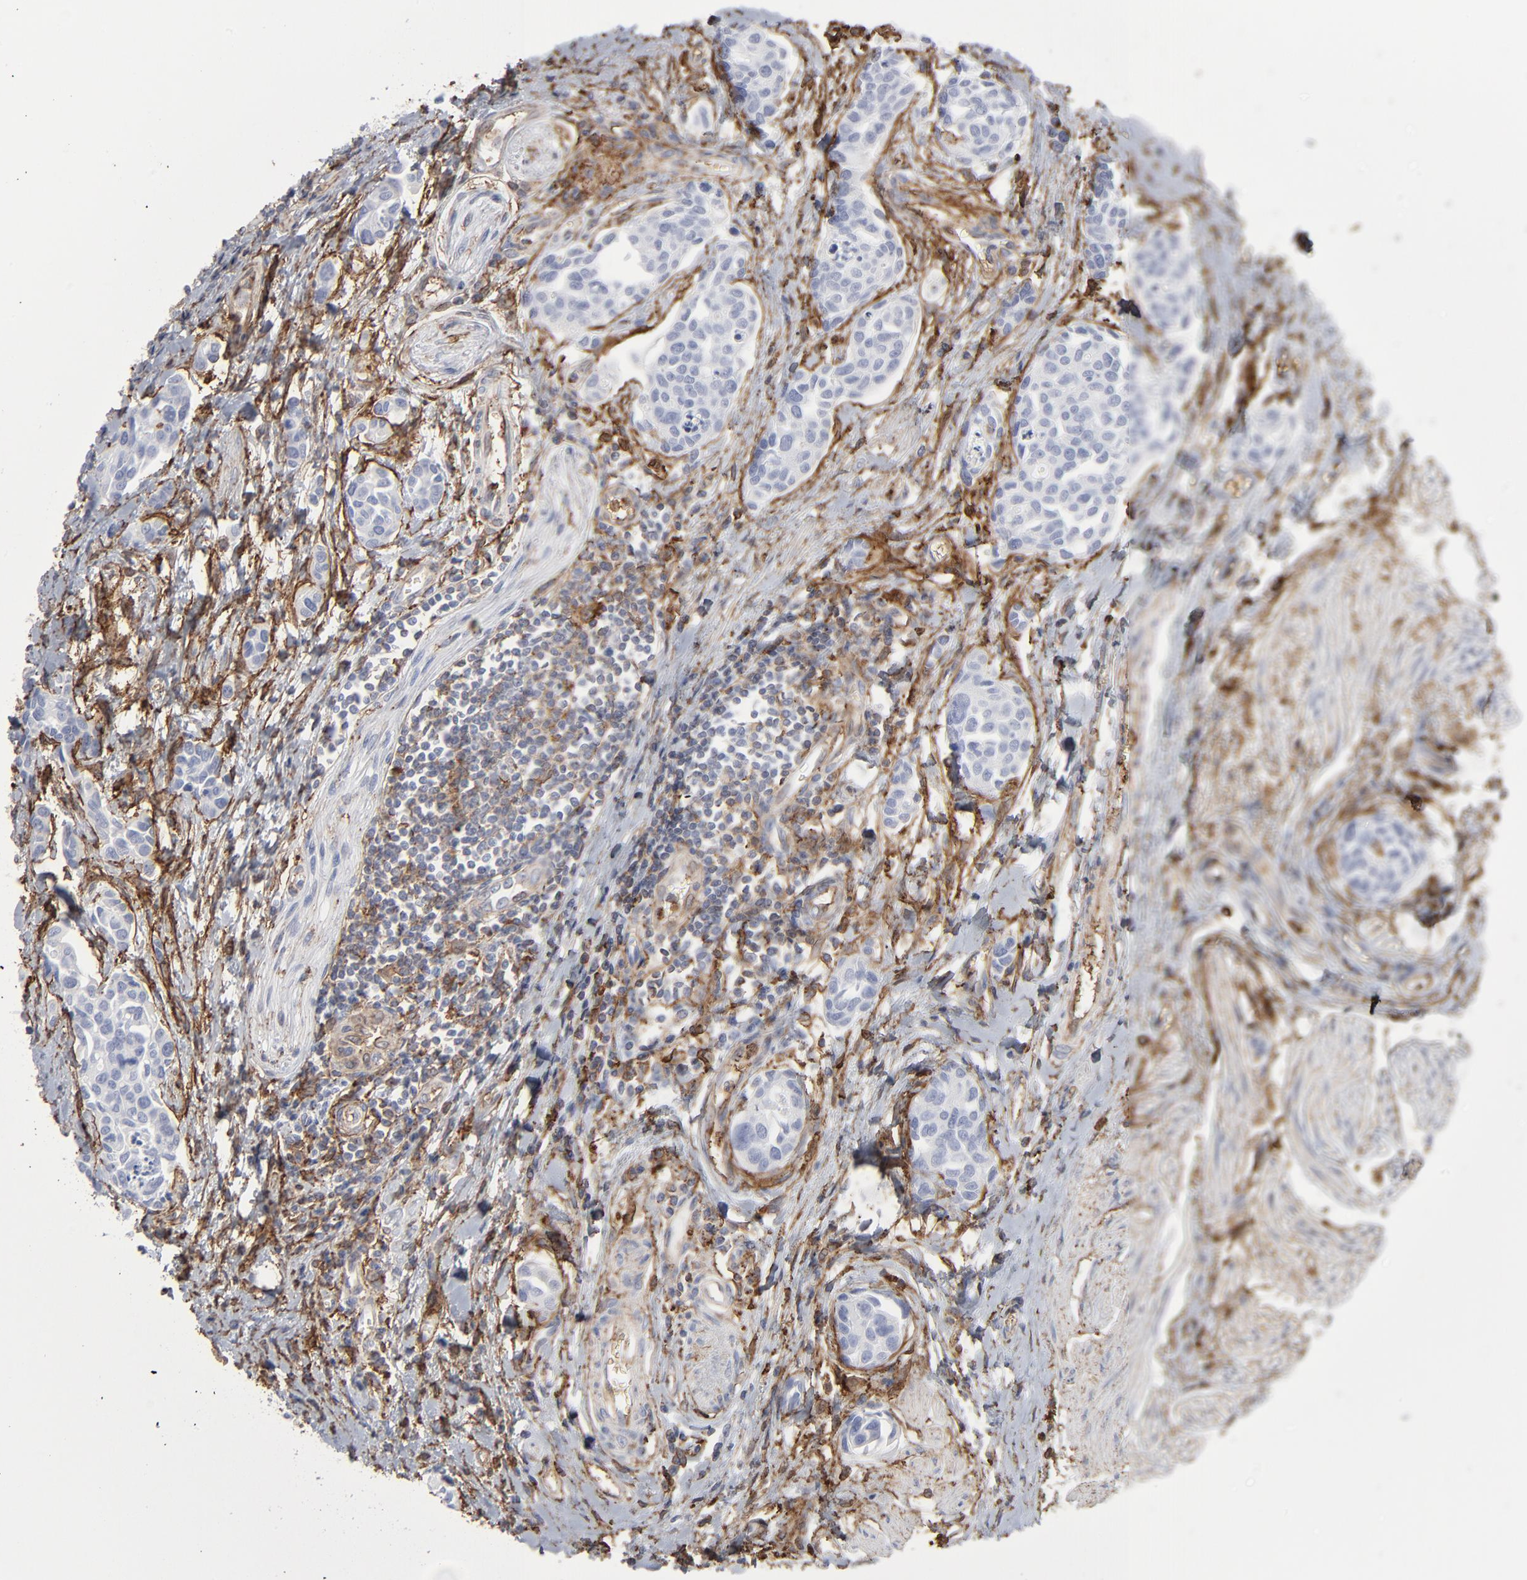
{"staining": {"intensity": "negative", "quantity": "none", "location": "none"}, "tissue": "urothelial cancer", "cell_type": "Tumor cells", "image_type": "cancer", "snomed": [{"axis": "morphology", "description": "Urothelial carcinoma, High grade"}, {"axis": "topography", "description": "Urinary bladder"}], "caption": "High magnification brightfield microscopy of urothelial cancer stained with DAB (3,3'-diaminobenzidine) (brown) and counterstained with hematoxylin (blue): tumor cells show no significant staining.", "gene": "ANXA5", "patient": {"sex": "male", "age": 78}}